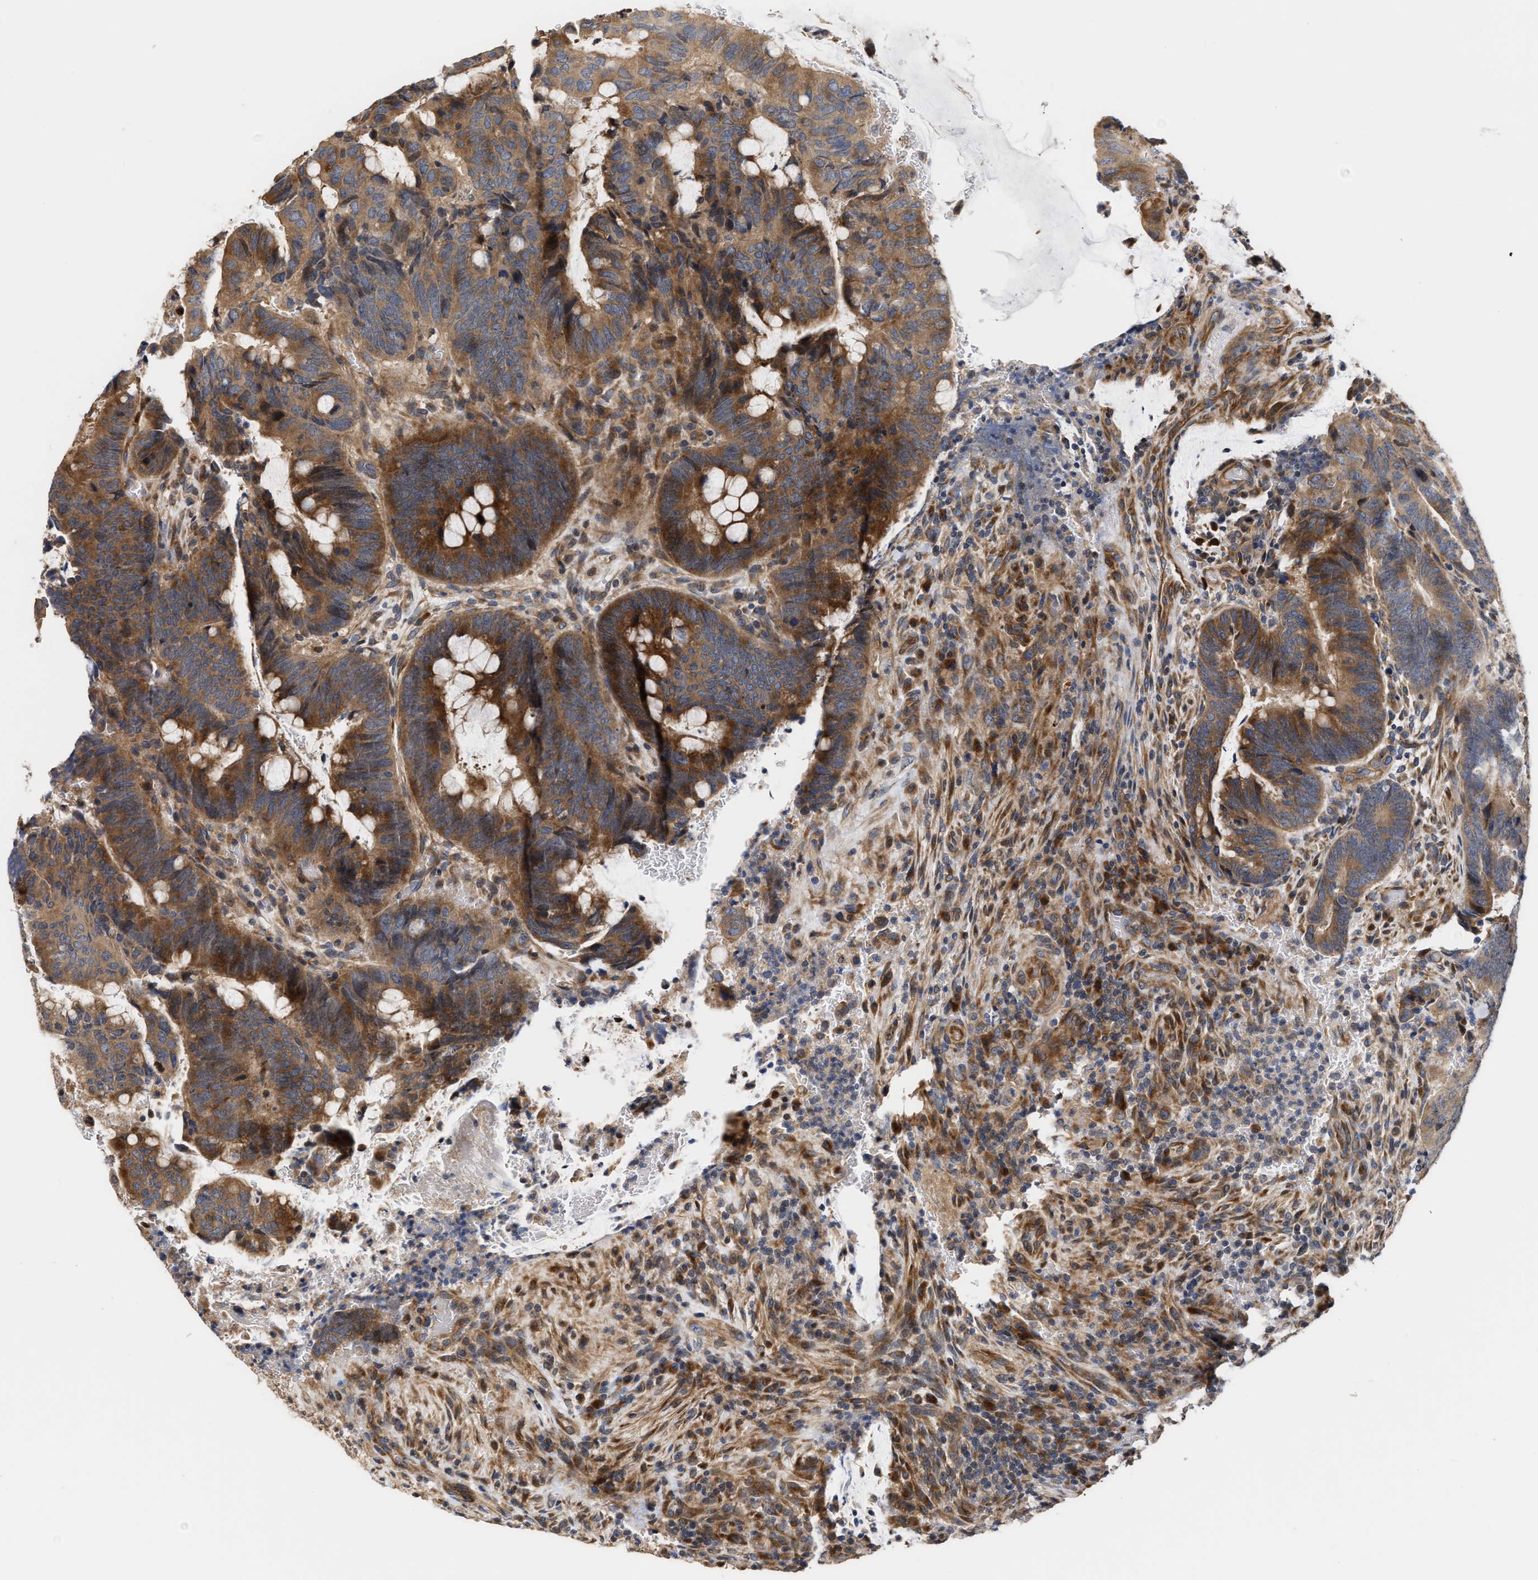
{"staining": {"intensity": "strong", "quantity": ">75%", "location": "cytoplasmic/membranous"}, "tissue": "colorectal cancer", "cell_type": "Tumor cells", "image_type": "cancer", "snomed": [{"axis": "morphology", "description": "Normal tissue, NOS"}, {"axis": "morphology", "description": "Adenocarcinoma, NOS"}, {"axis": "topography", "description": "Rectum"}, {"axis": "topography", "description": "Peripheral nerve tissue"}], "caption": "Immunohistochemical staining of colorectal cancer (adenocarcinoma) demonstrates strong cytoplasmic/membranous protein expression in approximately >75% of tumor cells.", "gene": "CLIP2", "patient": {"sex": "male", "age": 92}}